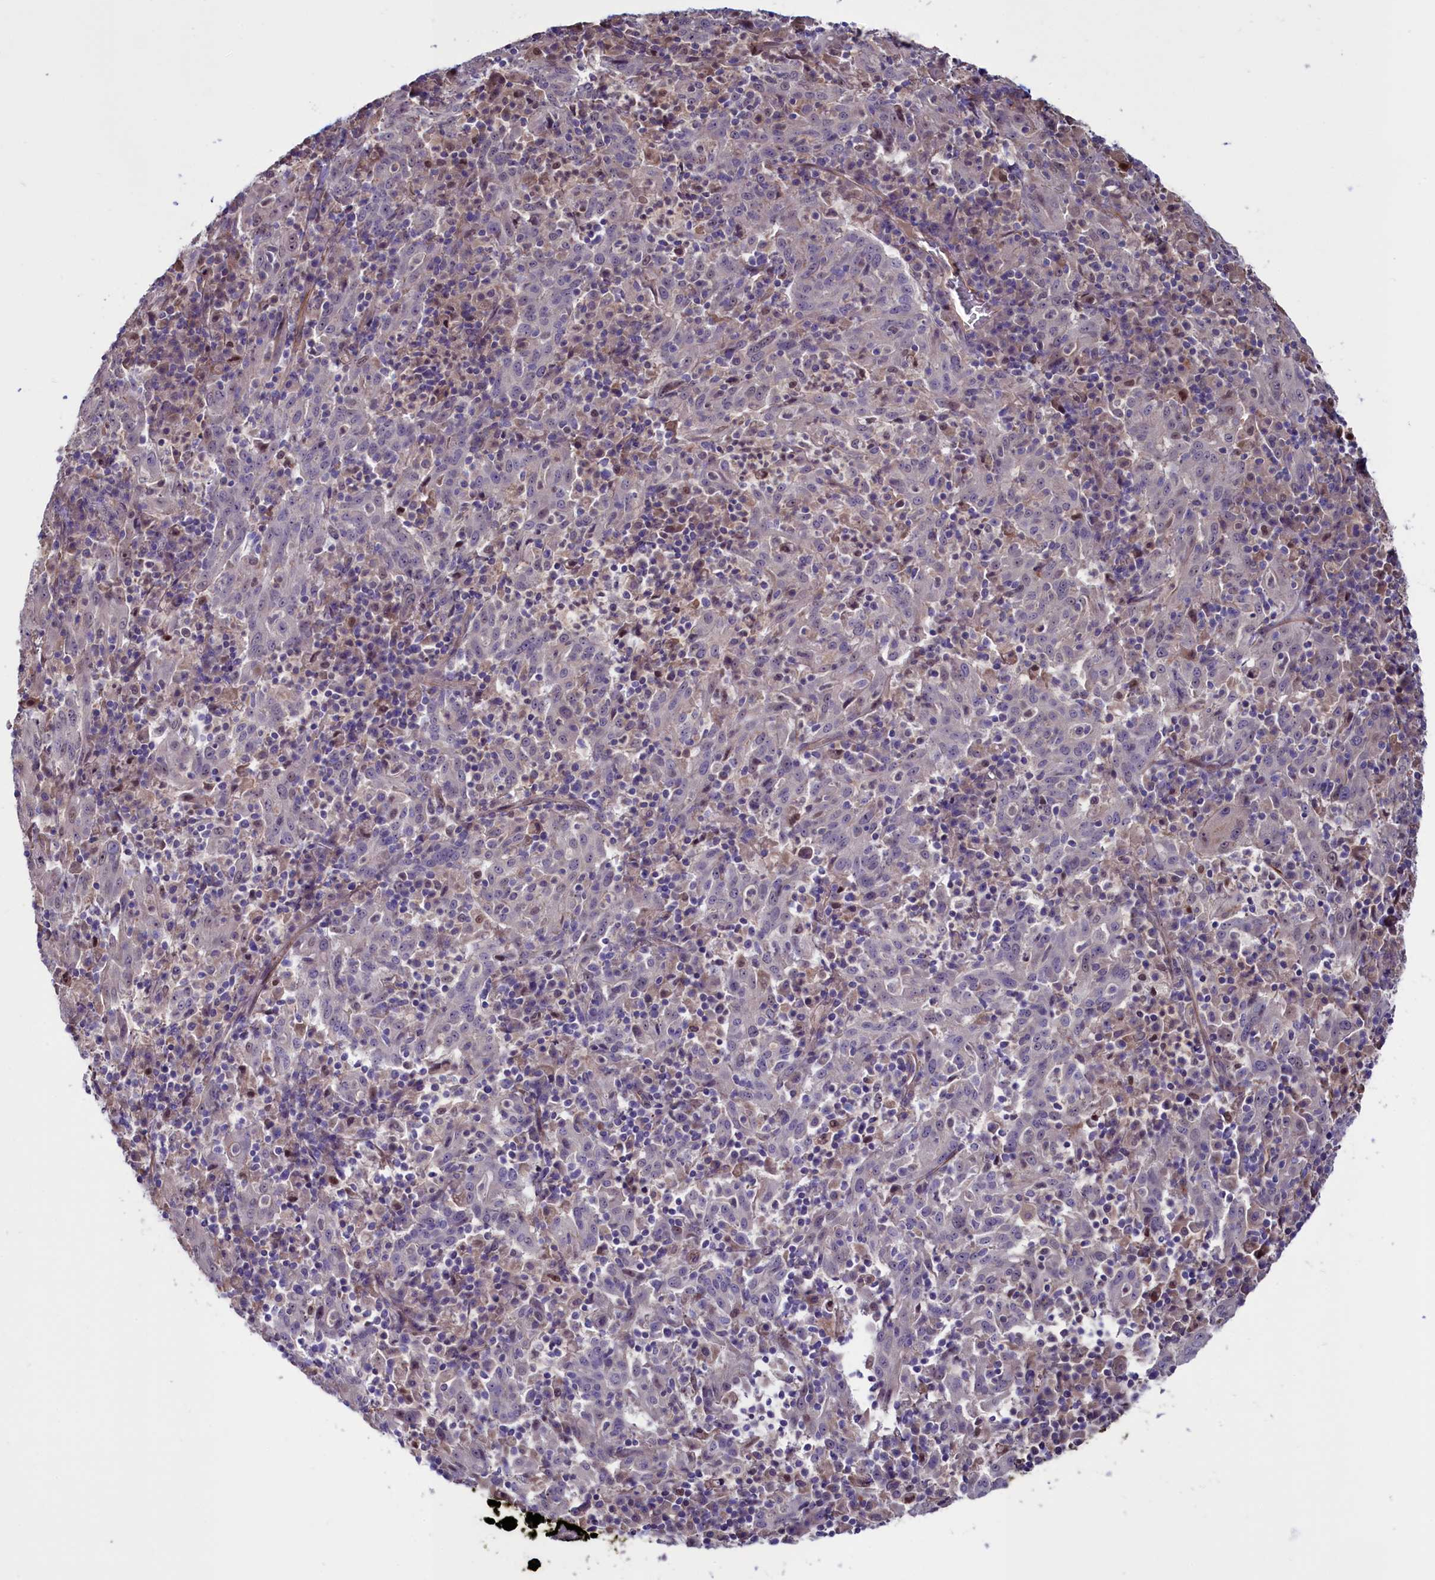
{"staining": {"intensity": "negative", "quantity": "none", "location": "none"}, "tissue": "pancreatic cancer", "cell_type": "Tumor cells", "image_type": "cancer", "snomed": [{"axis": "morphology", "description": "Adenocarcinoma, NOS"}, {"axis": "topography", "description": "Pancreas"}], "caption": "Adenocarcinoma (pancreatic) stained for a protein using immunohistochemistry (IHC) exhibits no positivity tumor cells.", "gene": "PDILT", "patient": {"sex": "male", "age": 63}}